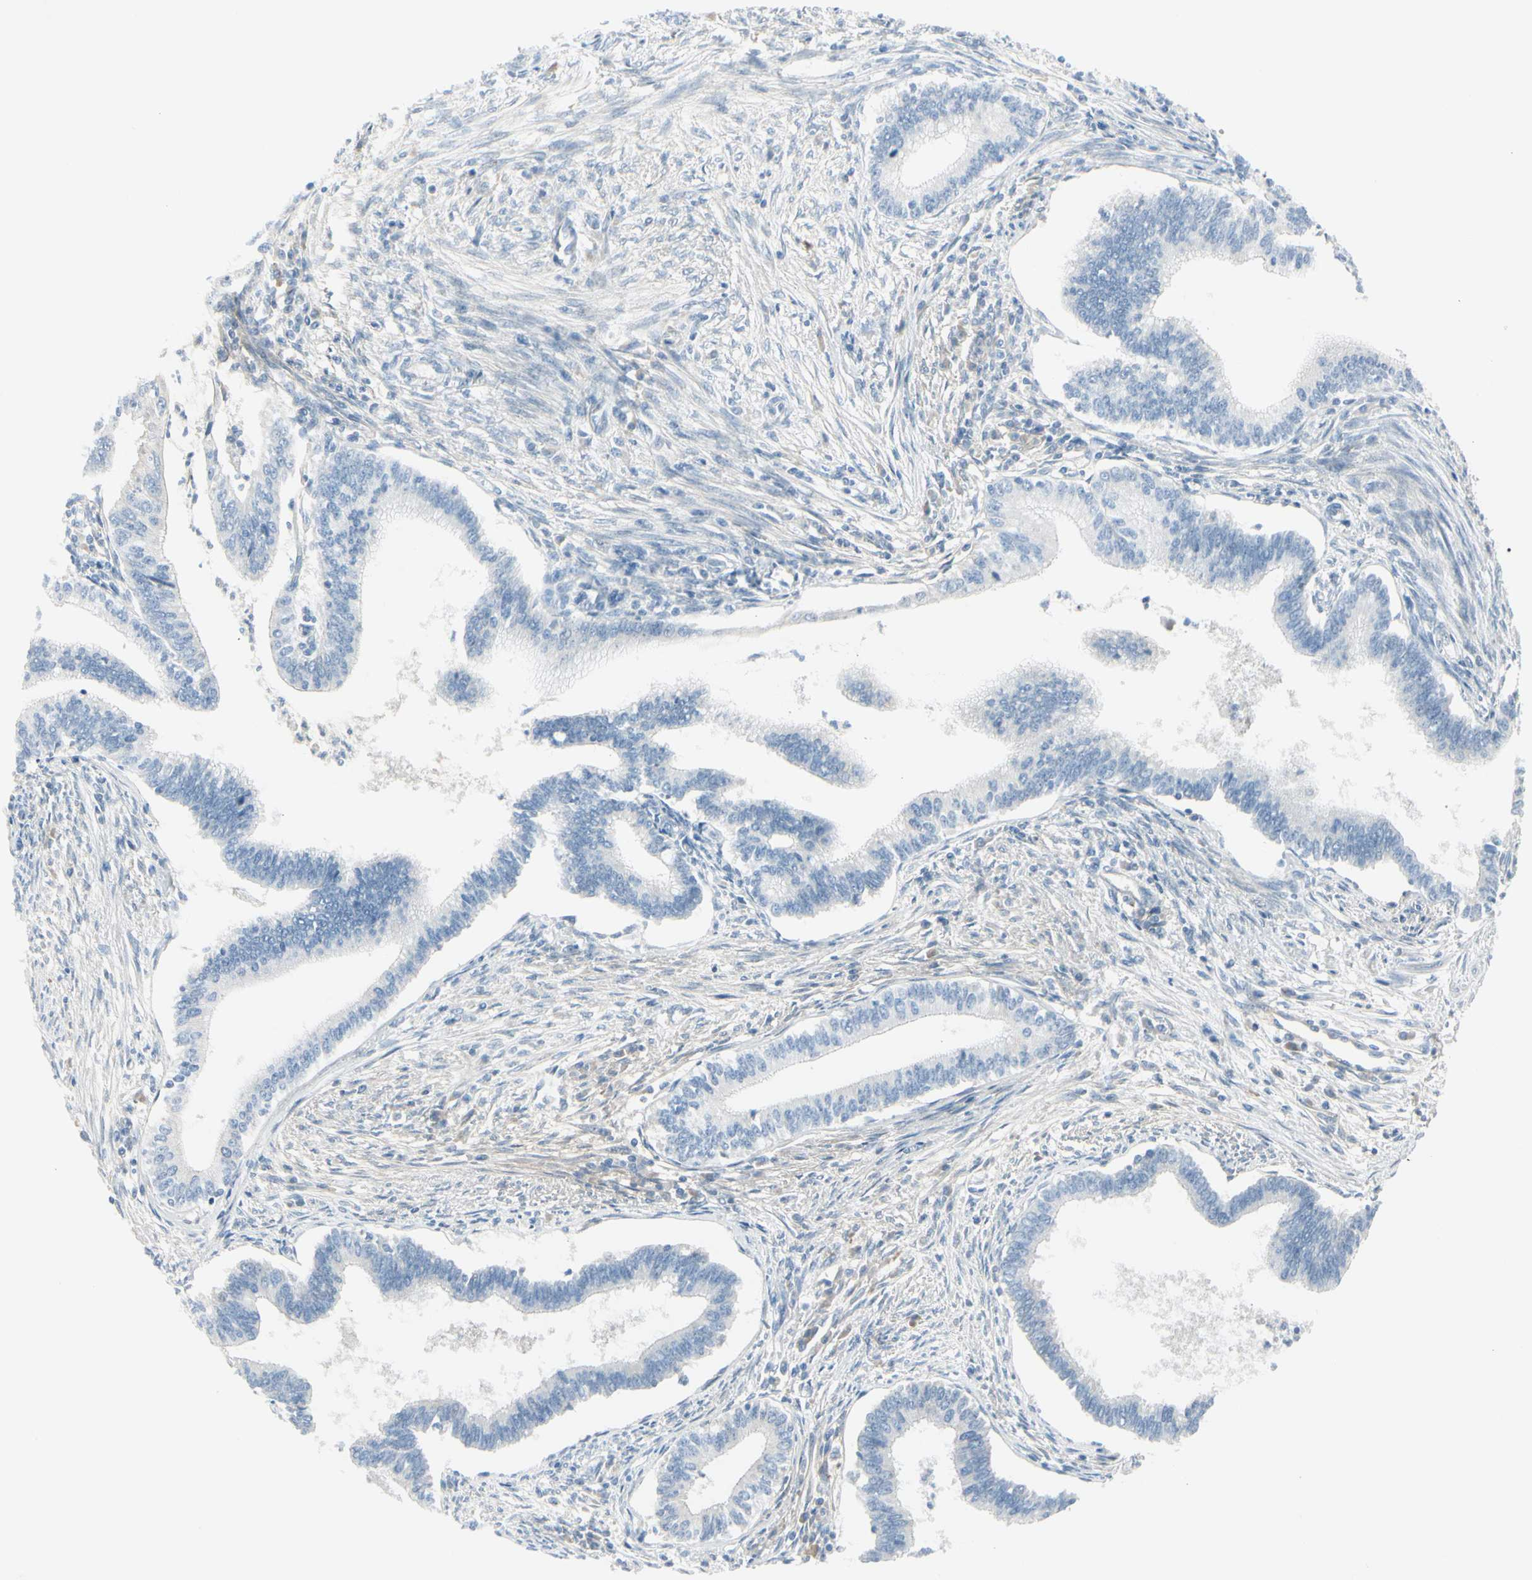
{"staining": {"intensity": "negative", "quantity": "none", "location": "none"}, "tissue": "cervical cancer", "cell_type": "Tumor cells", "image_type": "cancer", "snomed": [{"axis": "morphology", "description": "Adenocarcinoma, NOS"}, {"axis": "topography", "description": "Cervix"}], "caption": "Tumor cells are negative for brown protein staining in cervical cancer (adenocarcinoma). The staining is performed using DAB brown chromogen with nuclei counter-stained in using hematoxylin.", "gene": "CACNA2D1", "patient": {"sex": "female", "age": 36}}